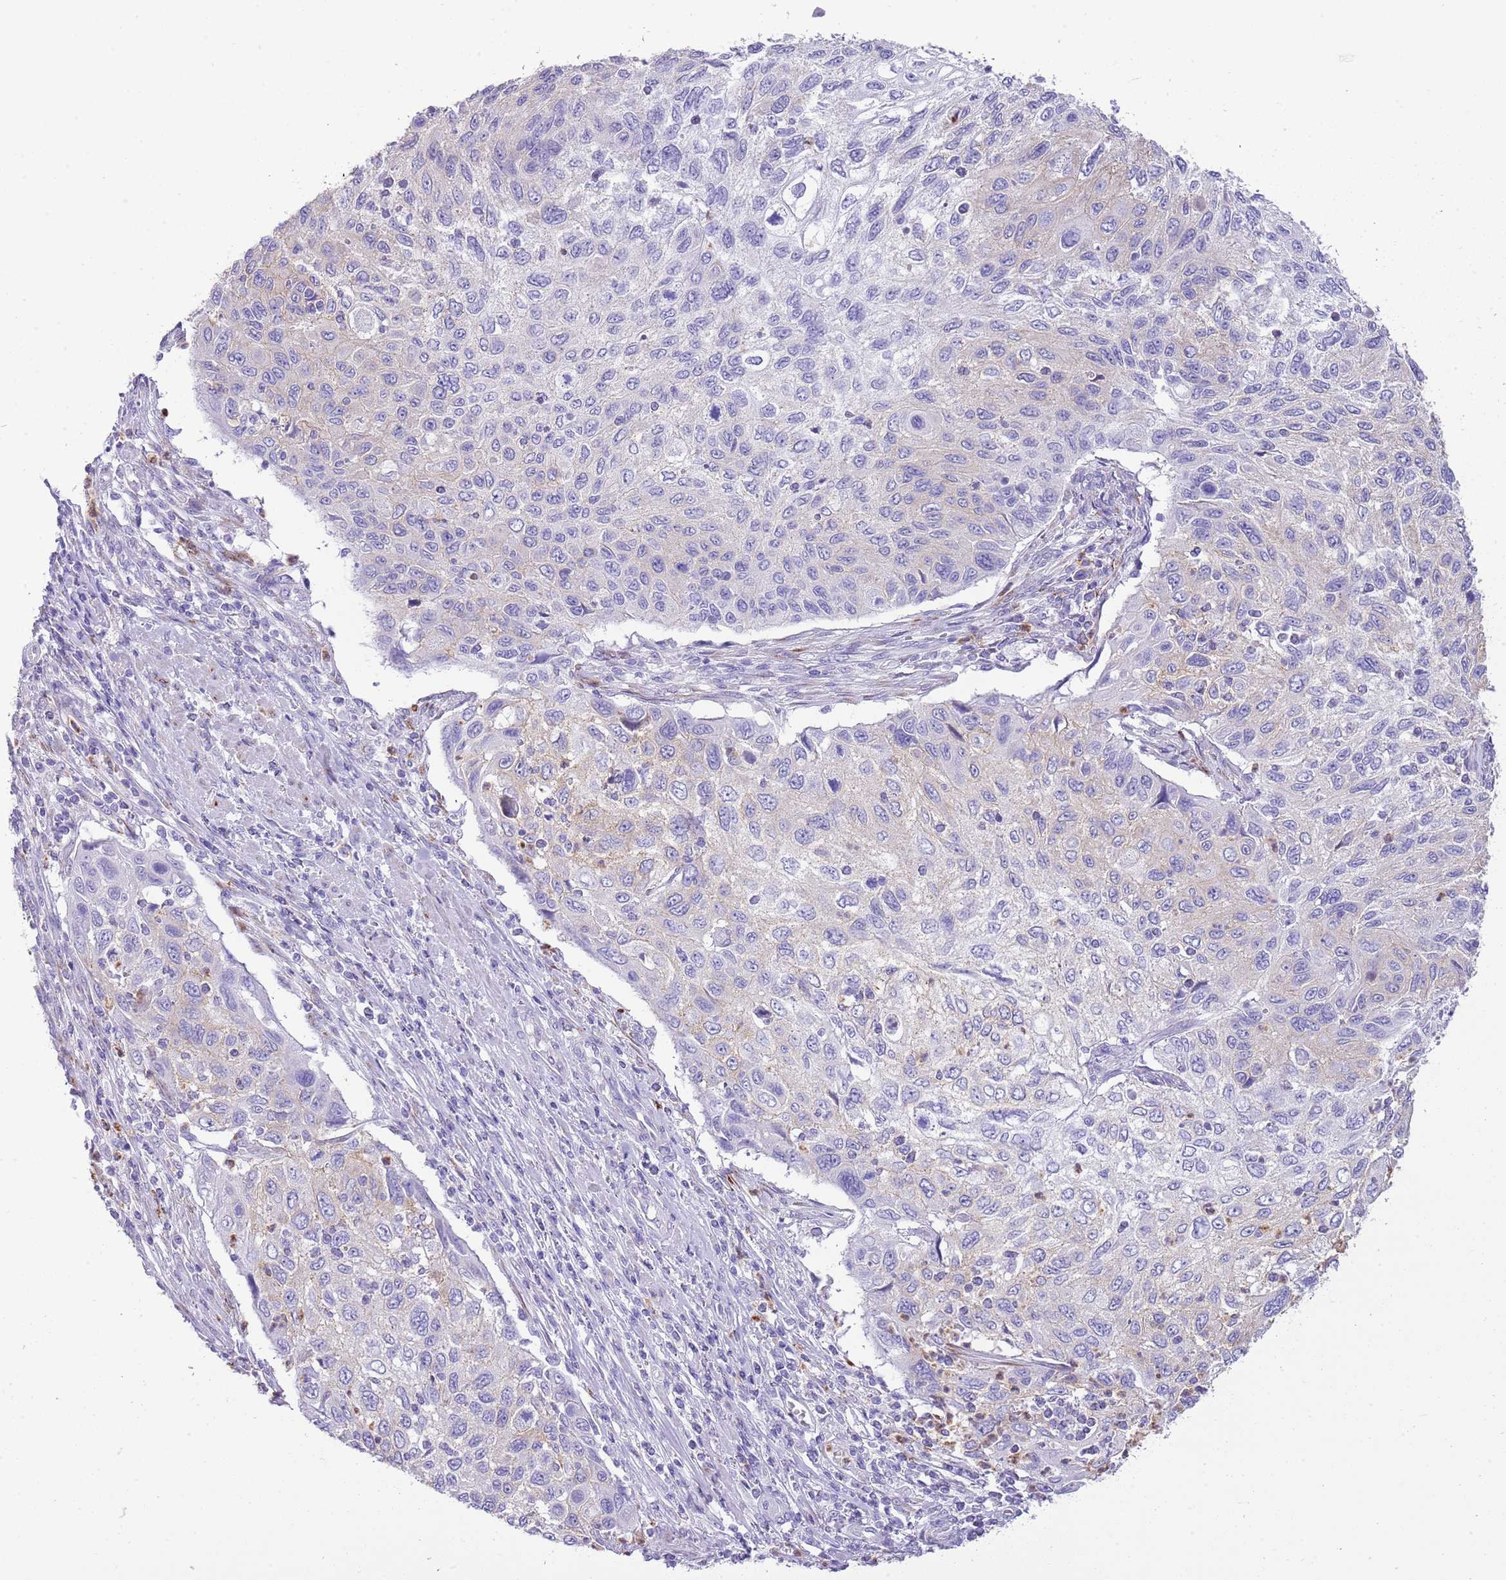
{"staining": {"intensity": "negative", "quantity": "none", "location": "none"}, "tissue": "cervical cancer", "cell_type": "Tumor cells", "image_type": "cancer", "snomed": [{"axis": "morphology", "description": "Squamous cell carcinoma, NOS"}, {"axis": "topography", "description": "Cervix"}], "caption": "High magnification brightfield microscopy of cervical cancer (squamous cell carcinoma) stained with DAB (brown) and counterstained with hematoxylin (blue): tumor cells show no significant expression.", "gene": "OR2Z1", "patient": {"sex": "female", "age": 70}}